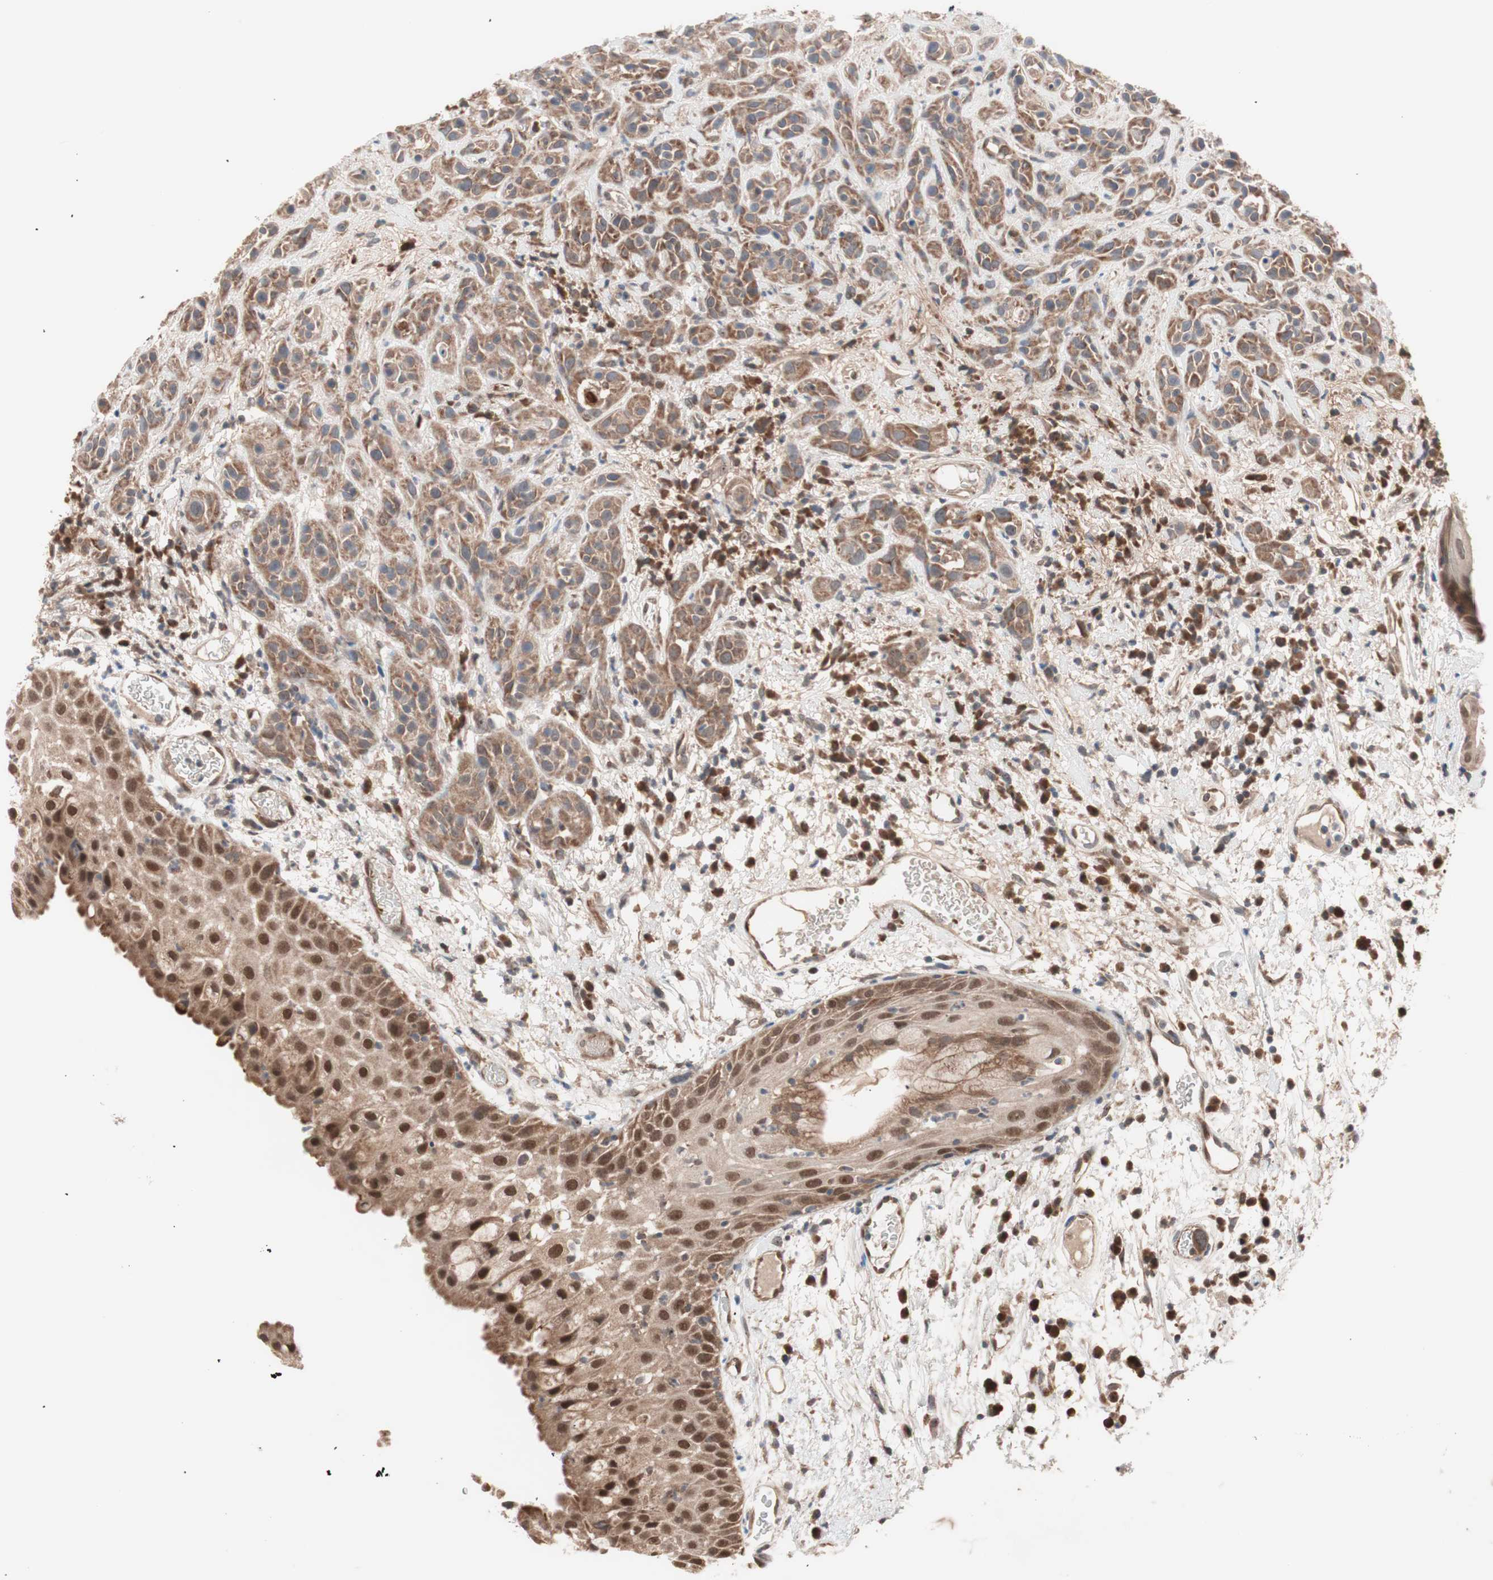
{"staining": {"intensity": "moderate", "quantity": ">75%", "location": "cytoplasmic/membranous"}, "tissue": "head and neck cancer", "cell_type": "Tumor cells", "image_type": "cancer", "snomed": [{"axis": "morphology", "description": "Squamous cell carcinoma, NOS"}, {"axis": "topography", "description": "Head-Neck"}], "caption": "Approximately >75% of tumor cells in human squamous cell carcinoma (head and neck) show moderate cytoplasmic/membranous protein positivity as visualized by brown immunohistochemical staining.", "gene": "HMBS", "patient": {"sex": "male", "age": 62}}